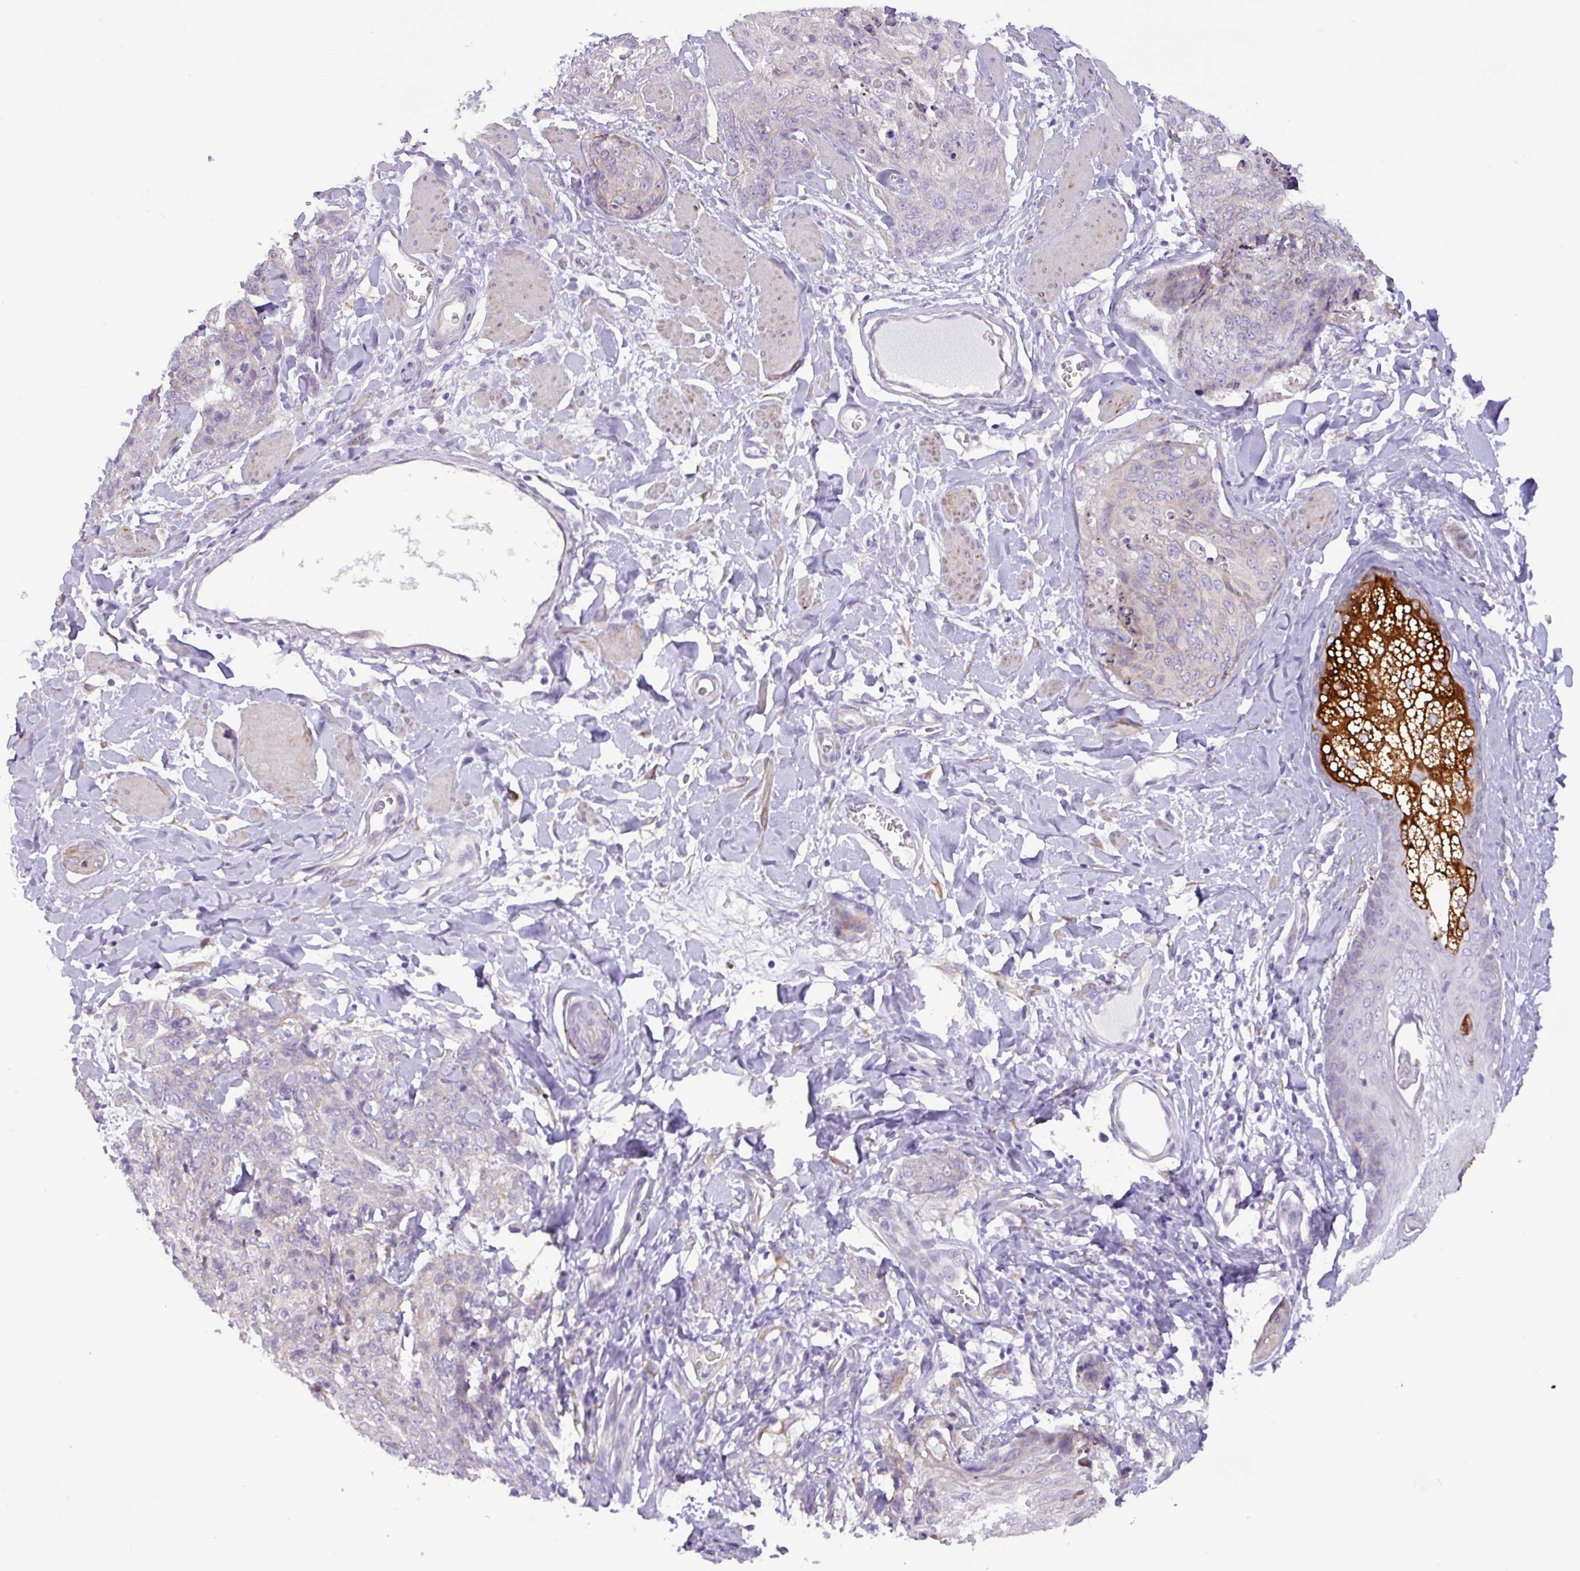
{"staining": {"intensity": "negative", "quantity": "none", "location": "none"}, "tissue": "skin cancer", "cell_type": "Tumor cells", "image_type": "cancer", "snomed": [{"axis": "morphology", "description": "Squamous cell carcinoma, NOS"}, {"axis": "topography", "description": "Skin"}, {"axis": "topography", "description": "Vulva"}], "caption": "IHC micrograph of neoplastic tissue: human skin cancer (squamous cell carcinoma) stained with DAB (3,3'-diaminobenzidine) demonstrates no significant protein expression in tumor cells.", "gene": "SLC38A1", "patient": {"sex": "female", "age": 85}}